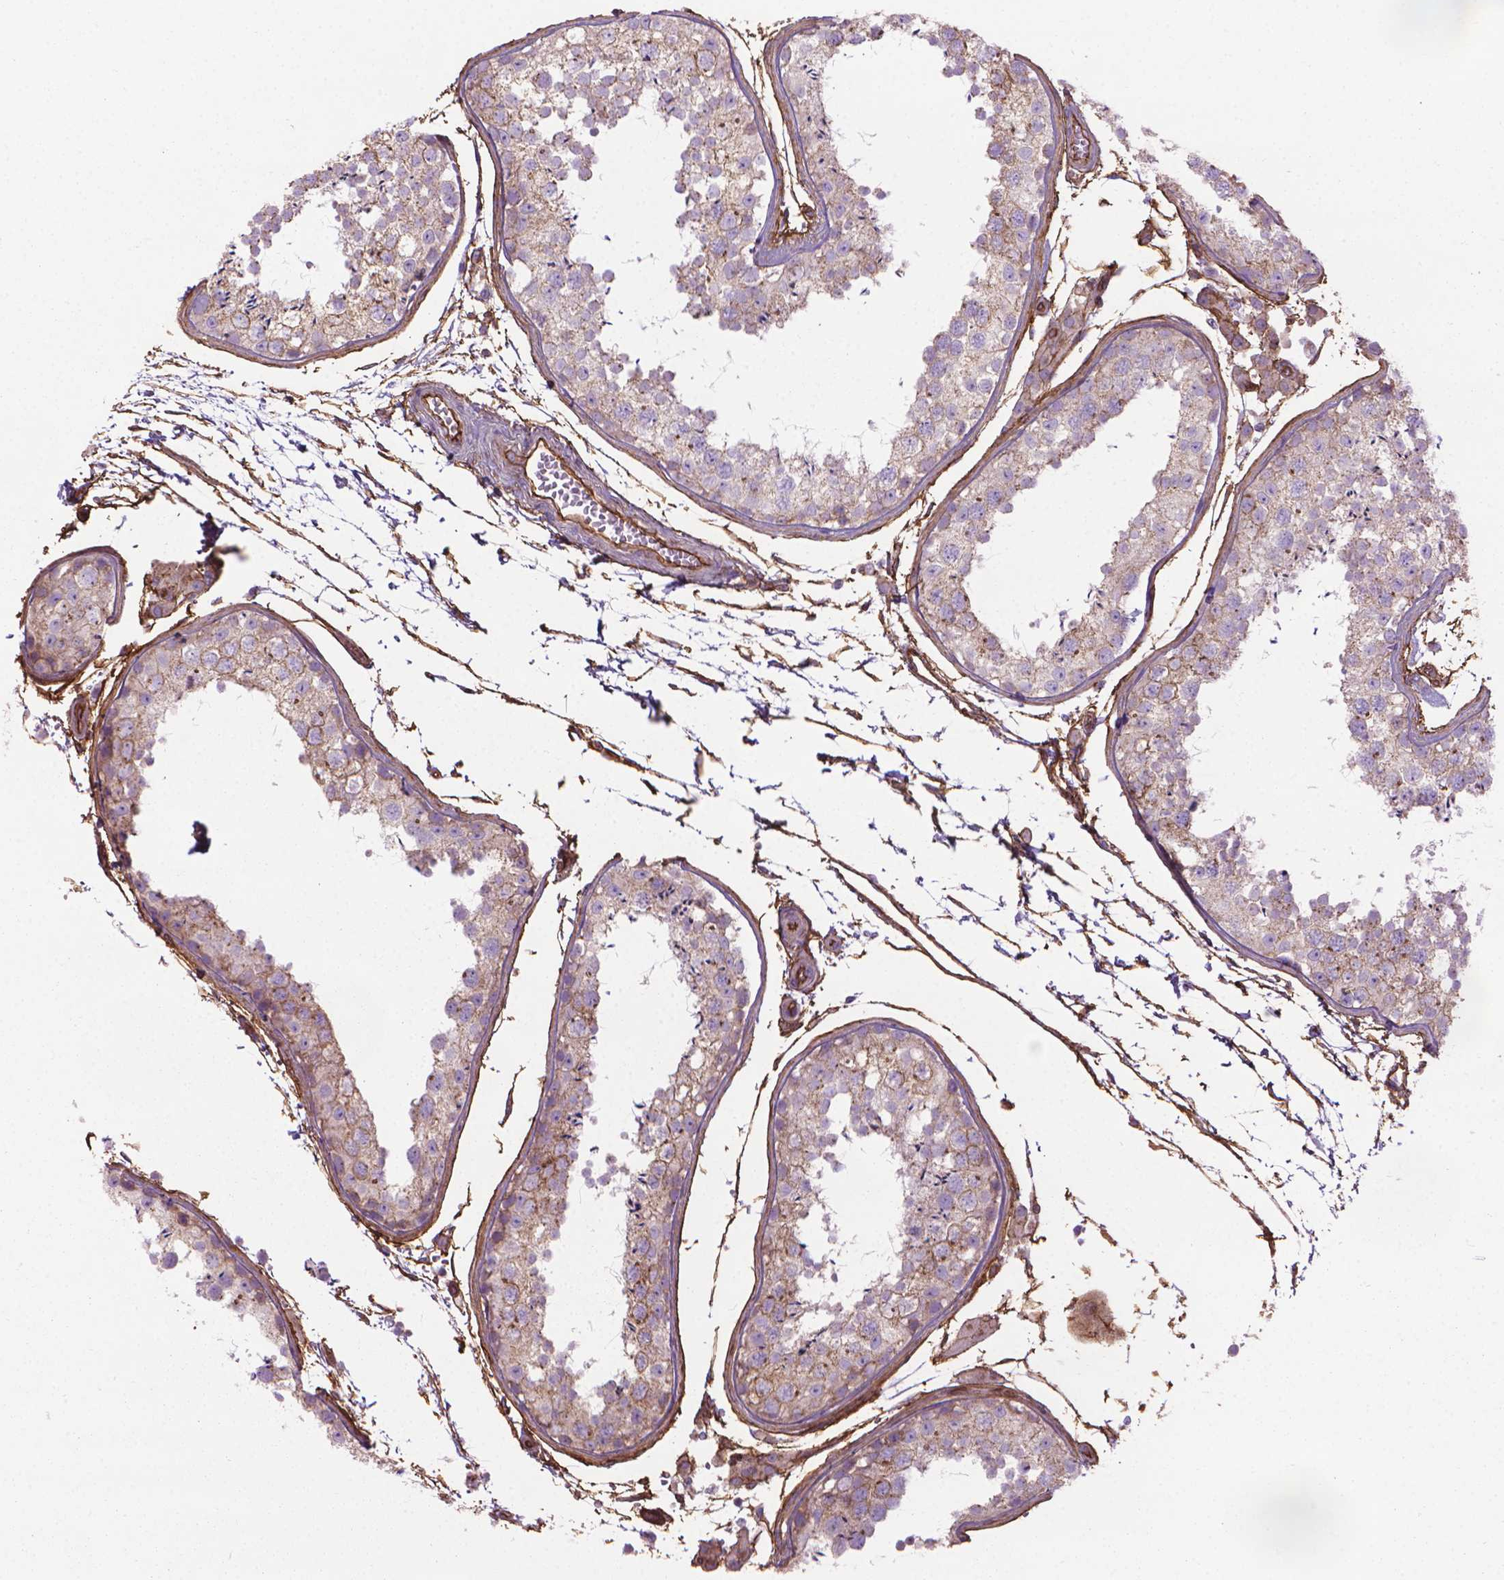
{"staining": {"intensity": "moderate", "quantity": "25%-75%", "location": "cytoplasmic/membranous"}, "tissue": "testis", "cell_type": "Cells in seminiferous ducts", "image_type": "normal", "snomed": [{"axis": "morphology", "description": "Normal tissue, NOS"}, {"axis": "topography", "description": "Testis"}], "caption": "Protein staining by immunohistochemistry (IHC) reveals moderate cytoplasmic/membranous positivity in about 25%-75% of cells in seminiferous ducts in benign testis. (Brightfield microscopy of DAB IHC at high magnification).", "gene": "TENT5A", "patient": {"sex": "male", "age": 29}}